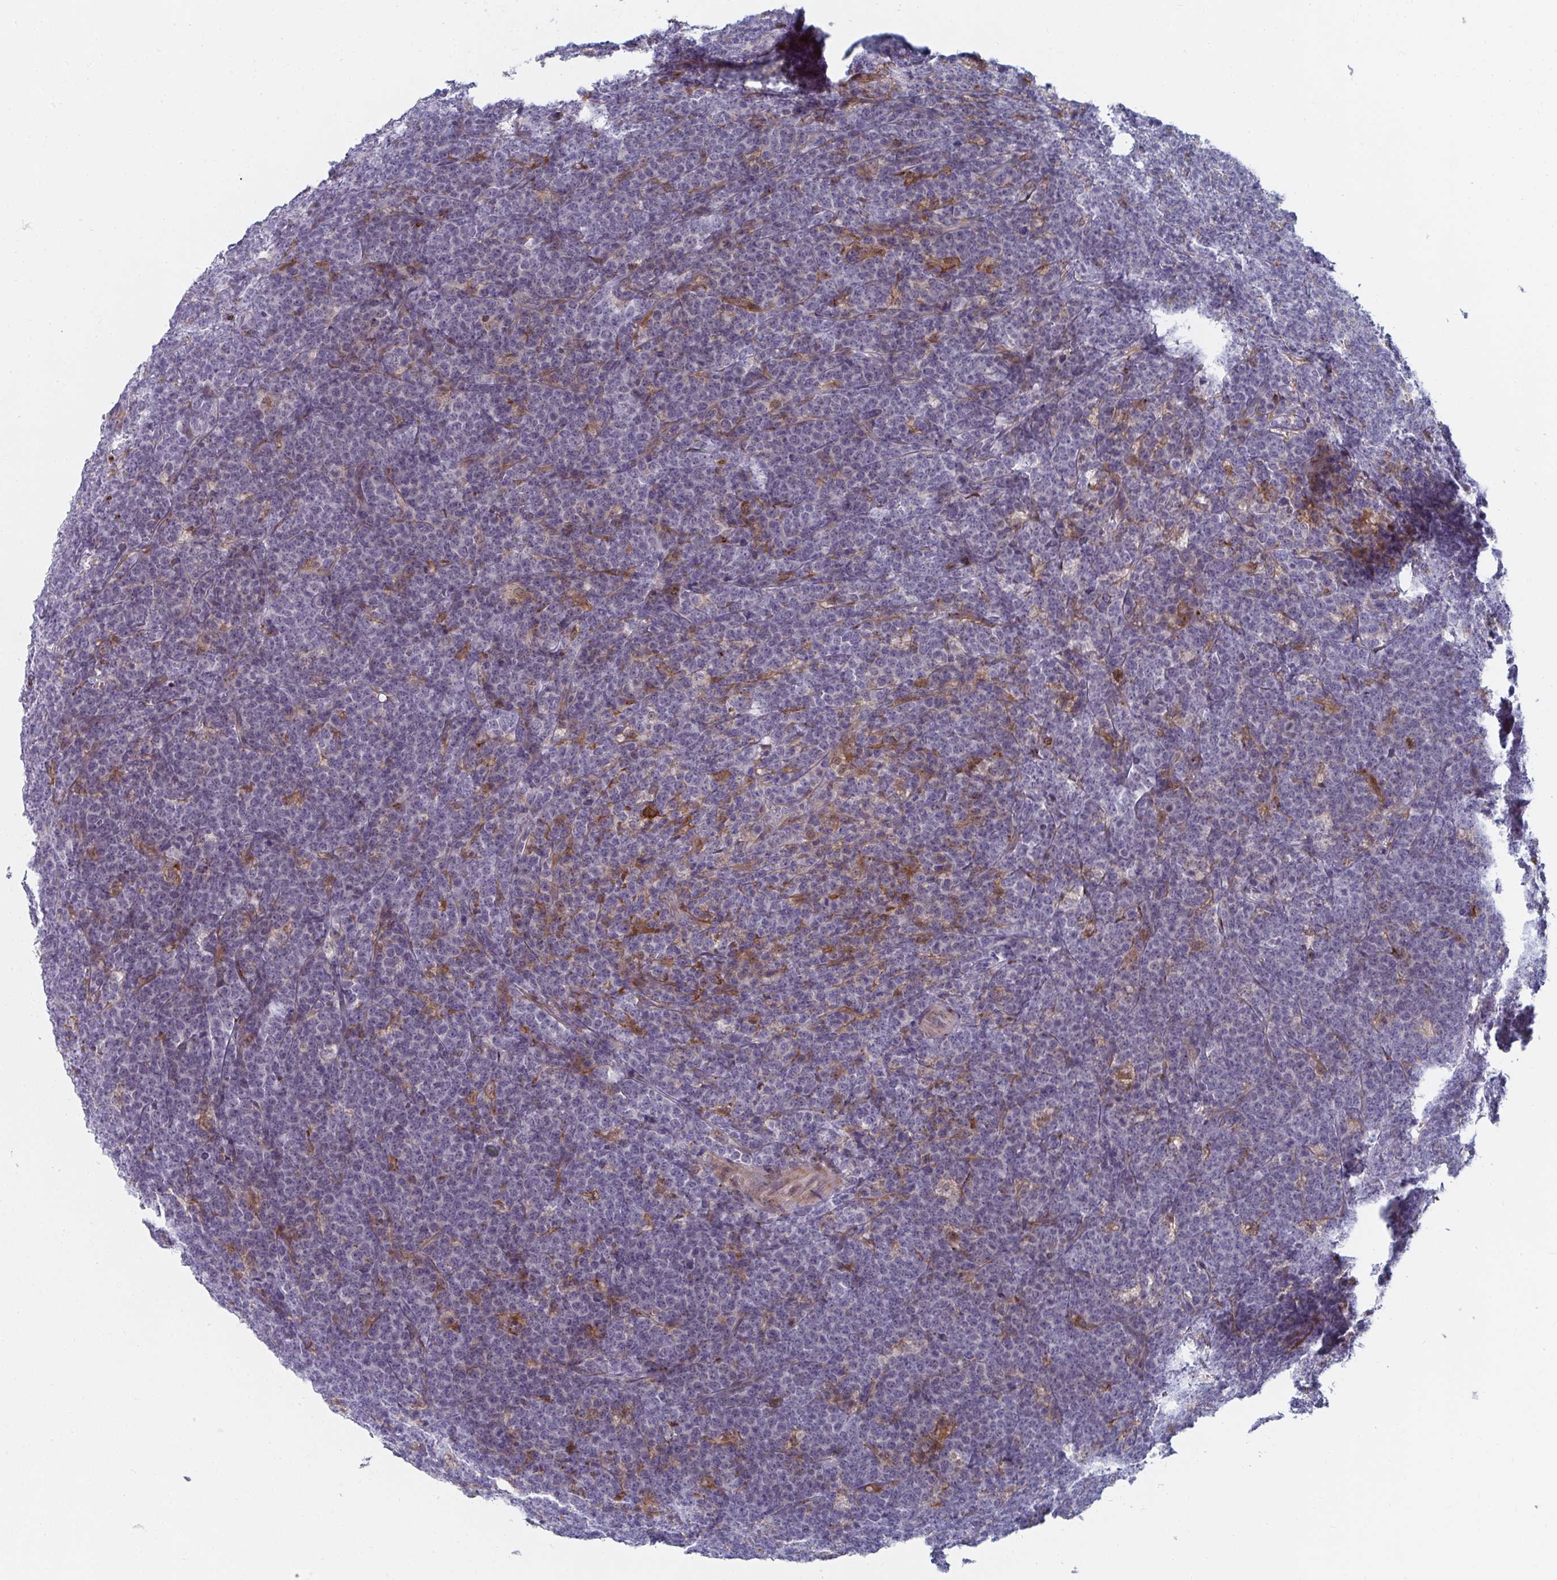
{"staining": {"intensity": "negative", "quantity": "none", "location": "none"}, "tissue": "lymphoma", "cell_type": "Tumor cells", "image_type": "cancer", "snomed": [{"axis": "morphology", "description": "Malignant lymphoma, non-Hodgkin's type, High grade"}, {"axis": "topography", "description": "Small intestine"}, {"axis": "topography", "description": "Colon"}], "caption": "Tumor cells are negative for protein expression in human high-grade malignant lymphoma, non-Hodgkin's type.", "gene": "PSMG1", "patient": {"sex": "male", "age": 8}}